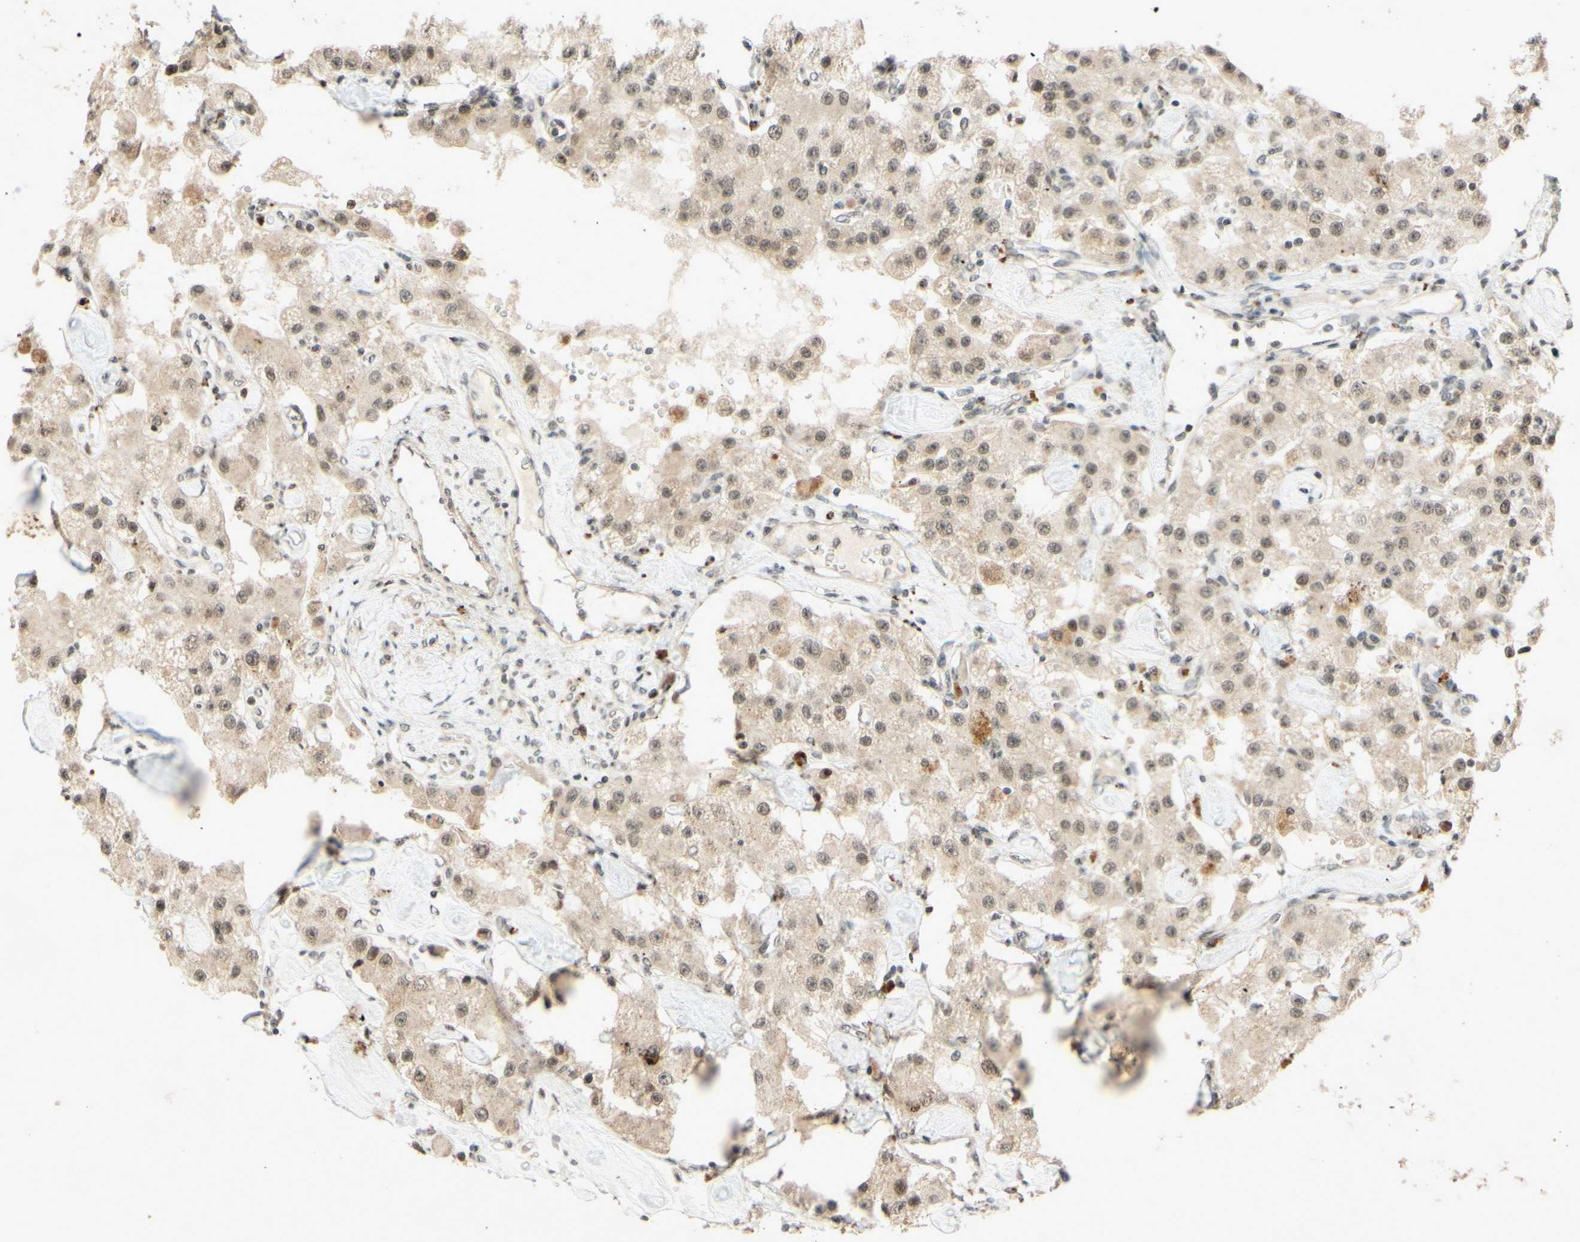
{"staining": {"intensity": "weak", "quantity": ">75%", "location": "nuclear"}, "tissue": "carcinoid", "cell_type": "Tumor cells", "image_type": "cancer", "snomed": [{"axis": "morphology", "description": "Carcinoid, malignant, NOS"}, {"axis": "topography", "description": "Pancreas"}], "caption": "There is low levels of weak nuclear expression in tumor cells of carcinoid (malignant), as demonstrated by immunohistochemical staining (brown color).", "gene": "SMARCB1", "patient": {"sex": "male", "age": 41}}